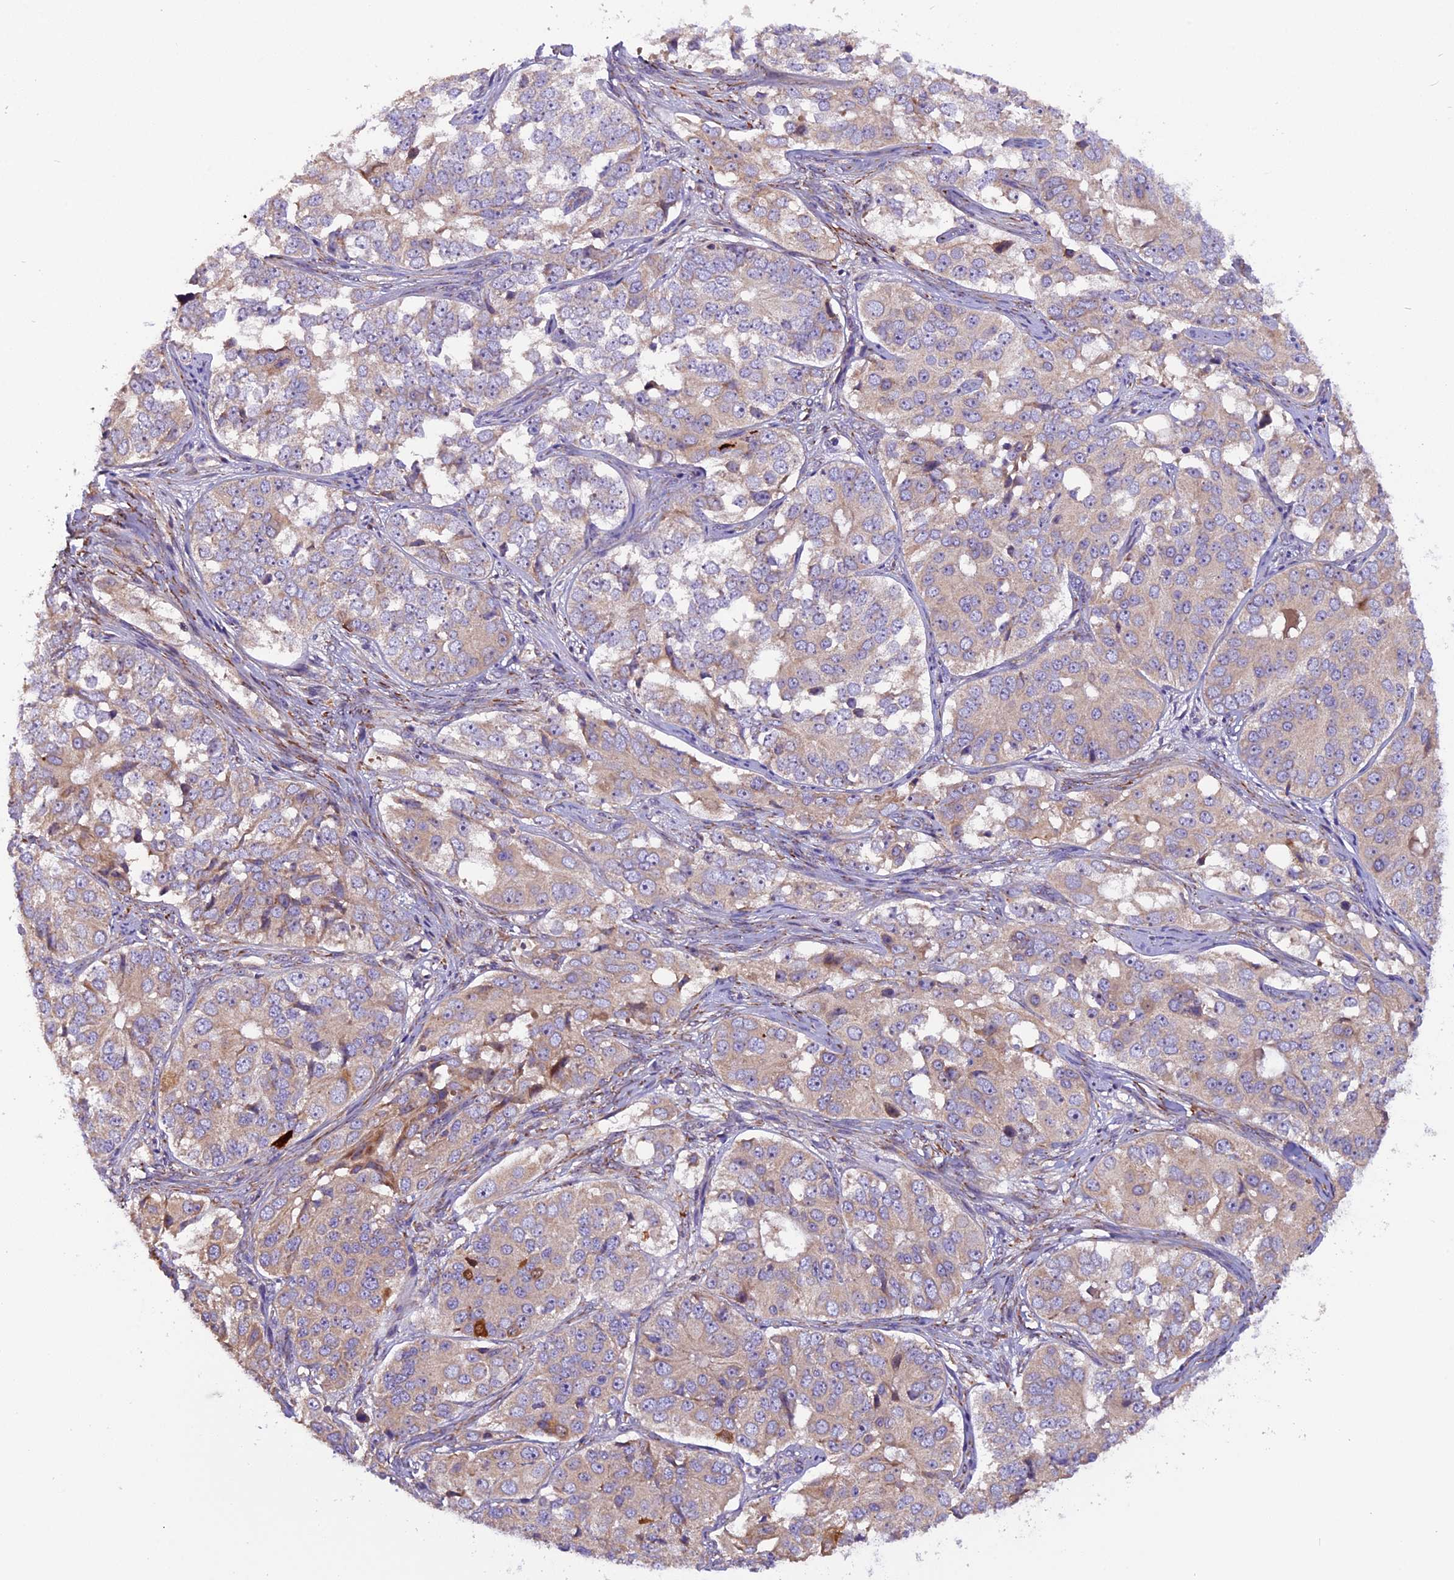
{"staining": {"intensity": "weak", "quantity": ">75%", "location": "cytoplasmic/membranous"}, "tissue": "ovarian cancer", "cell_type": "Tumor cells", "image_type": "cancer", "snomed": [{"axis": "morphology", "description": "Carcinoma, endometroid"}, {"axis": "topography", "description": "Ovary"}], "caption": "An IHC micrograph of neoplastic tissue is shown. Protein staining in brown labels weak cytoplasmic/membranous positivity in ovarian endometroid carcinoma within tumor cells.", "gene": "FRY", "patient": {"sex": "female", "age": 51}}